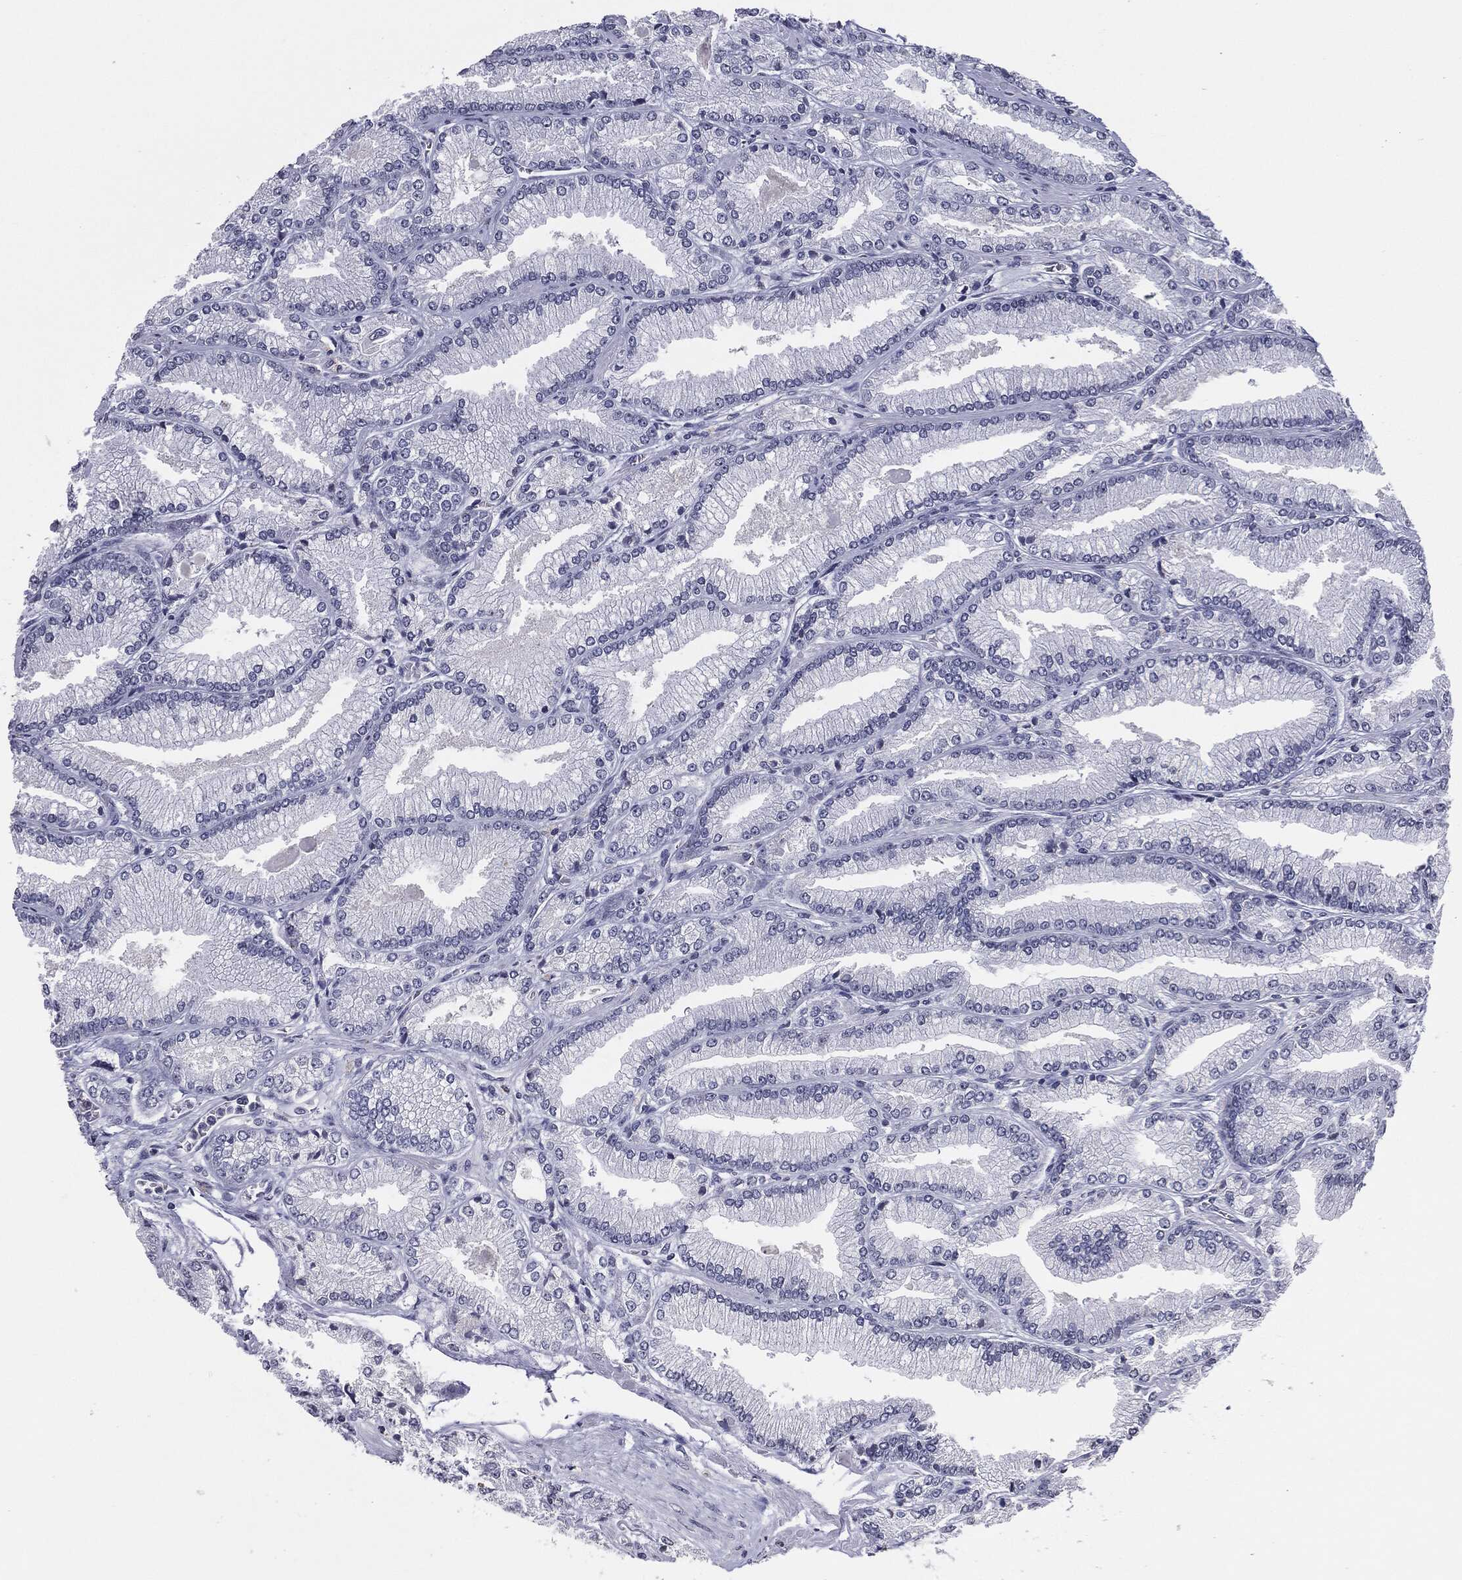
{"staining": {"intensity": "negative", "quantity": "none", "location": "none"}, "tissue": "prostate cancer", "cell_type": "Tumor cells", "image_type": "cancer", "snomed": [{"axis": "morphology", "description": "Adenocarcinoma, Low grade"}, {"axis": "topography", "description": "Prostate"}], "caption": "Immunohistochemistry histopathology image of human adenocarcinoma (low-grade) (prostate) stained for a protein (brown), which exhibits no staining in tumor cells. Brightfield microscopy of immunohistochemistry stained with DAB (brown) and hematoxylin (blue), captured at high magnification.", "gene": "SERPINB4", "patient": {"sex": "male", "age": 67}}